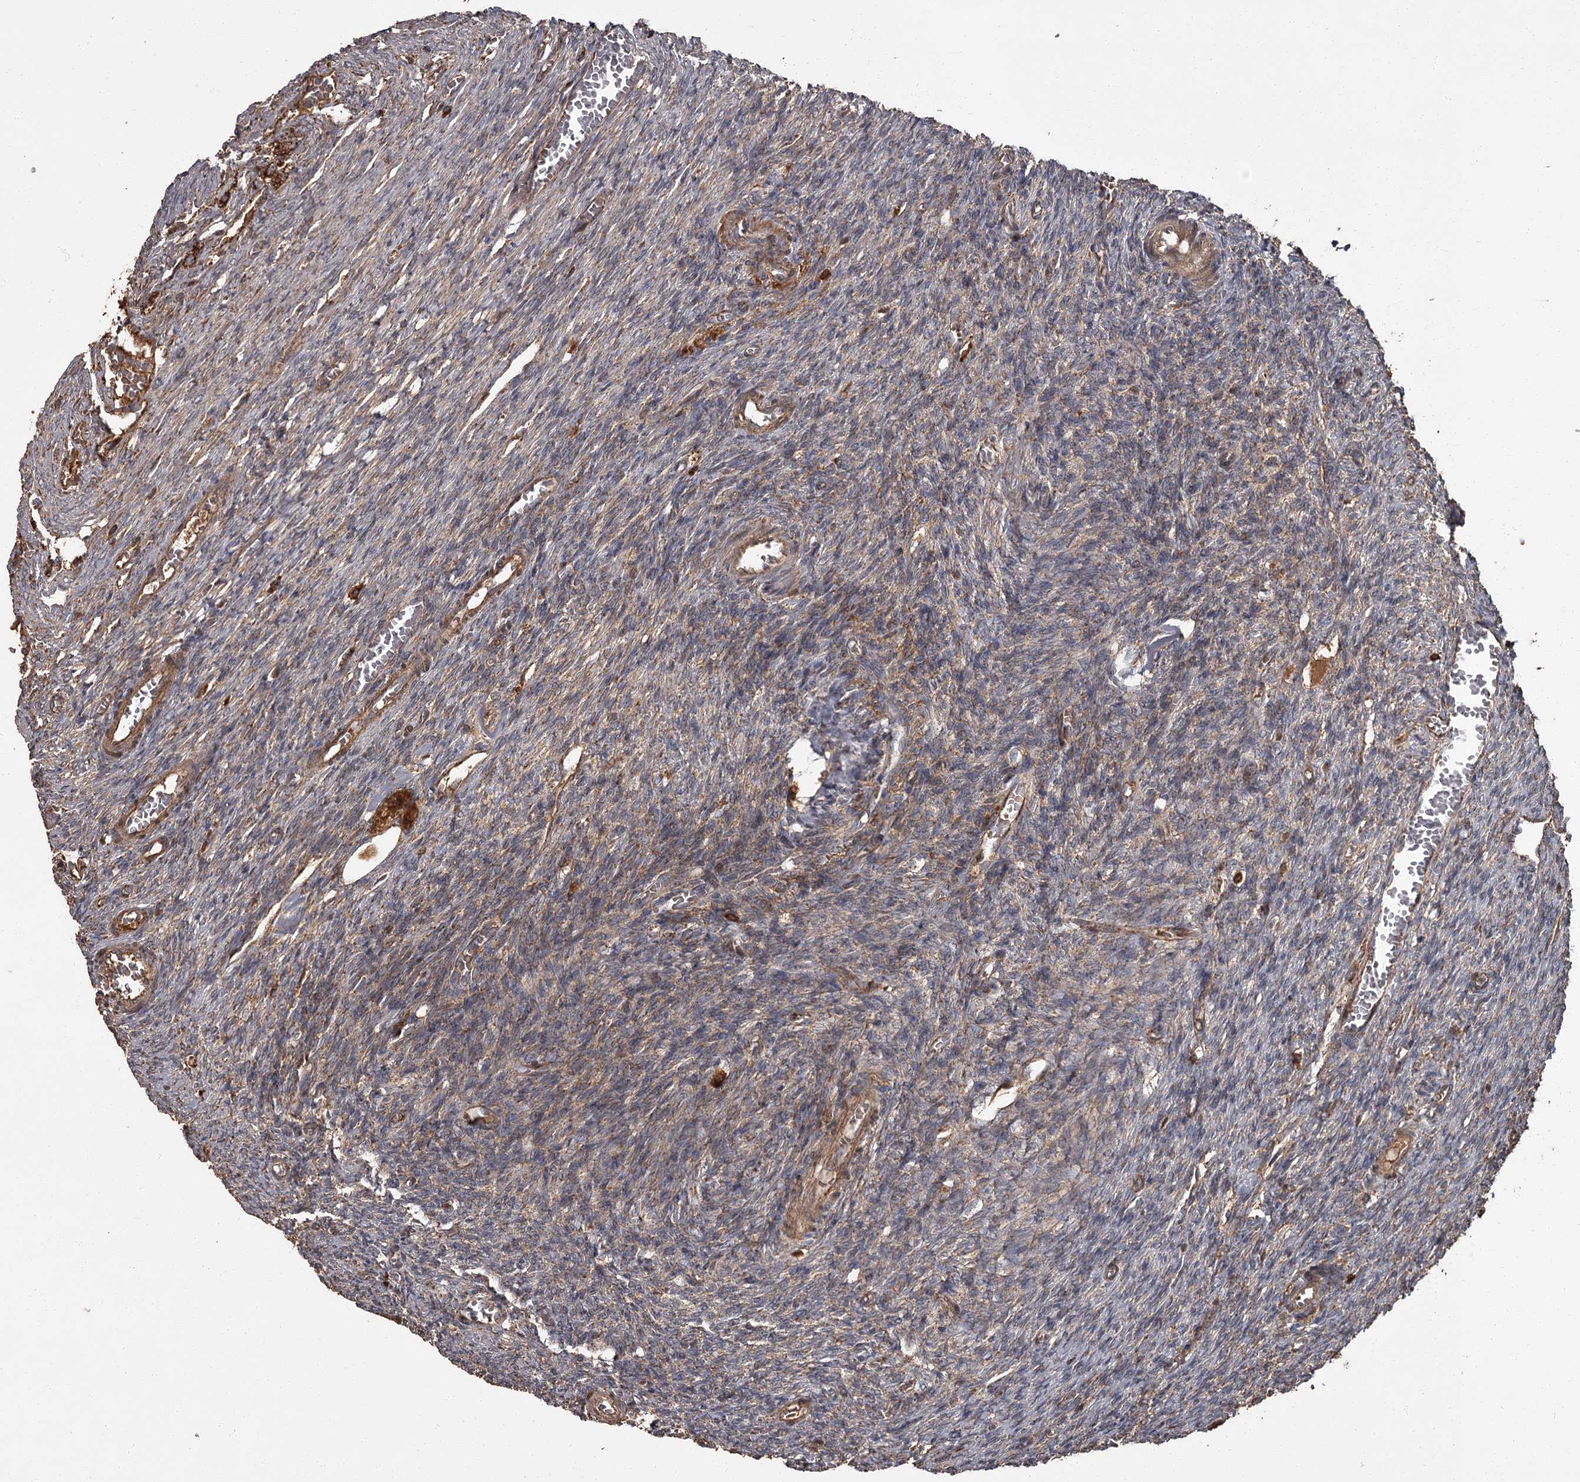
{"staining": {"intensity": "moderate", "quantity": ">75%", "location": "cytoplasmic/membranous"}, "tissue": "ovary", "cell_type": "Follicle cells", "image_type": "normal", "snomed": [{"axis": "morphology", "description": "Normal tissue, NOS"}, {"axis": "topography", "description": "Ovary"}], "caption": "IHC (DAB) staining of benign ovary demonstrates moderate cytoplasmic/membranous protein positivity in approximately >75% of follicle cells. The staining was performed using DAB (3,3'-diaminobenzidine), with brown indicating positive protein expression. Nuclei are stained blue with hematoxylin.", "gene": "THAP9", "patient": {"sex": "female", "age": 27}}